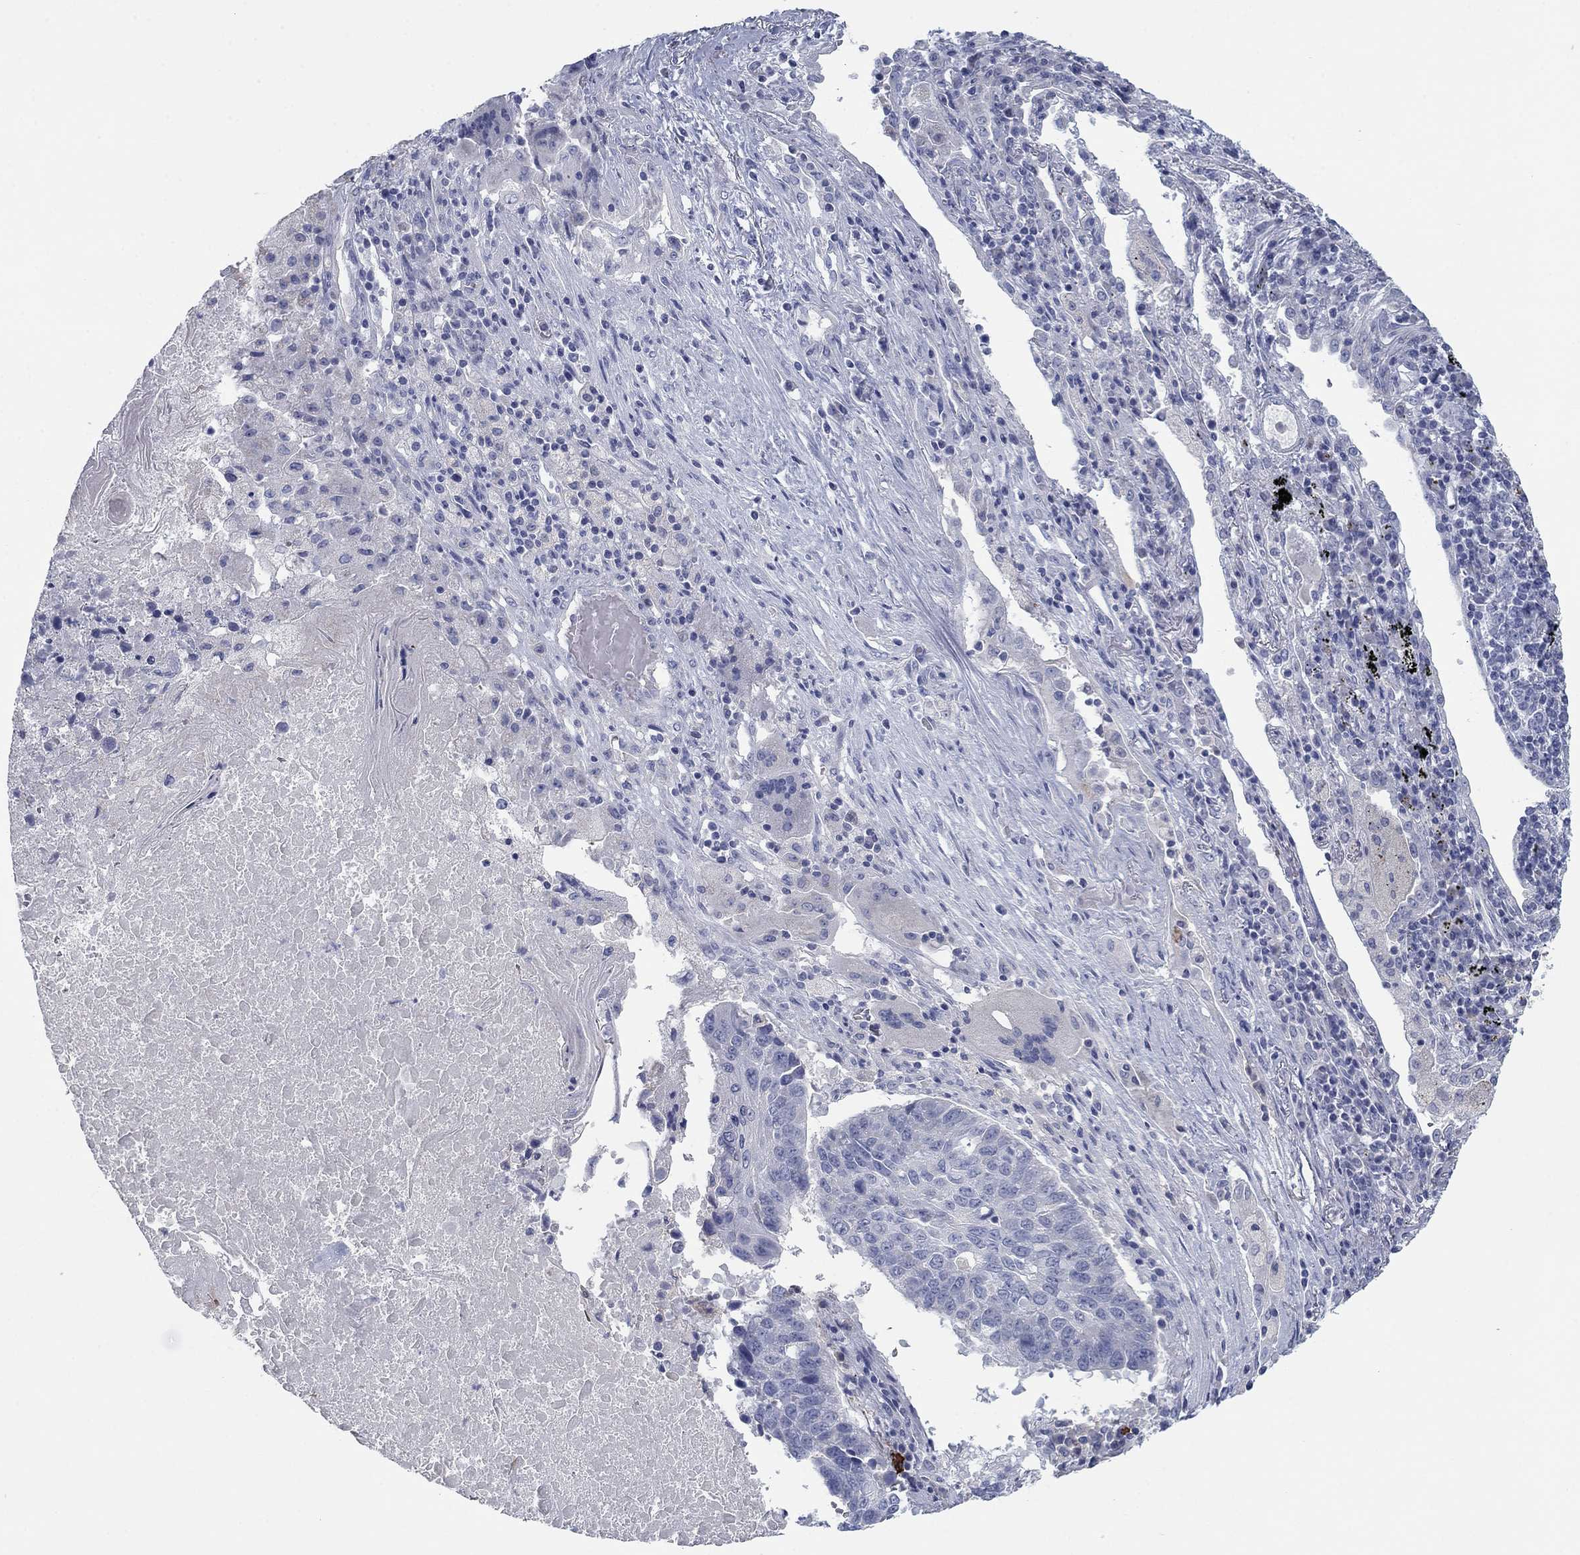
{"staining": {"intensity": "negative", "quantity": "none", "location": "none"}, "tissue": "lung cancer", "cell_type": "Tumor cells", "image_type": "cancer", "snomed": [{"axis": "morphology", "description": "Squamous cell carcinoma, NOS"}, {"axis": "topography", "description": "Lung"}], "caption": "This image is of lung squamous cell carcinoma stained with immunohistochemistry (IHC) to label a protein in brown with the nuclei are counter-stained blue. There is no positivity in tumor cells. (DAB (3,3'-diaminobenzidine) immunohistochemistry (IHC), high magnification).", "gene": "APOC3", "patient": {"sex": "male", "age": 73}}